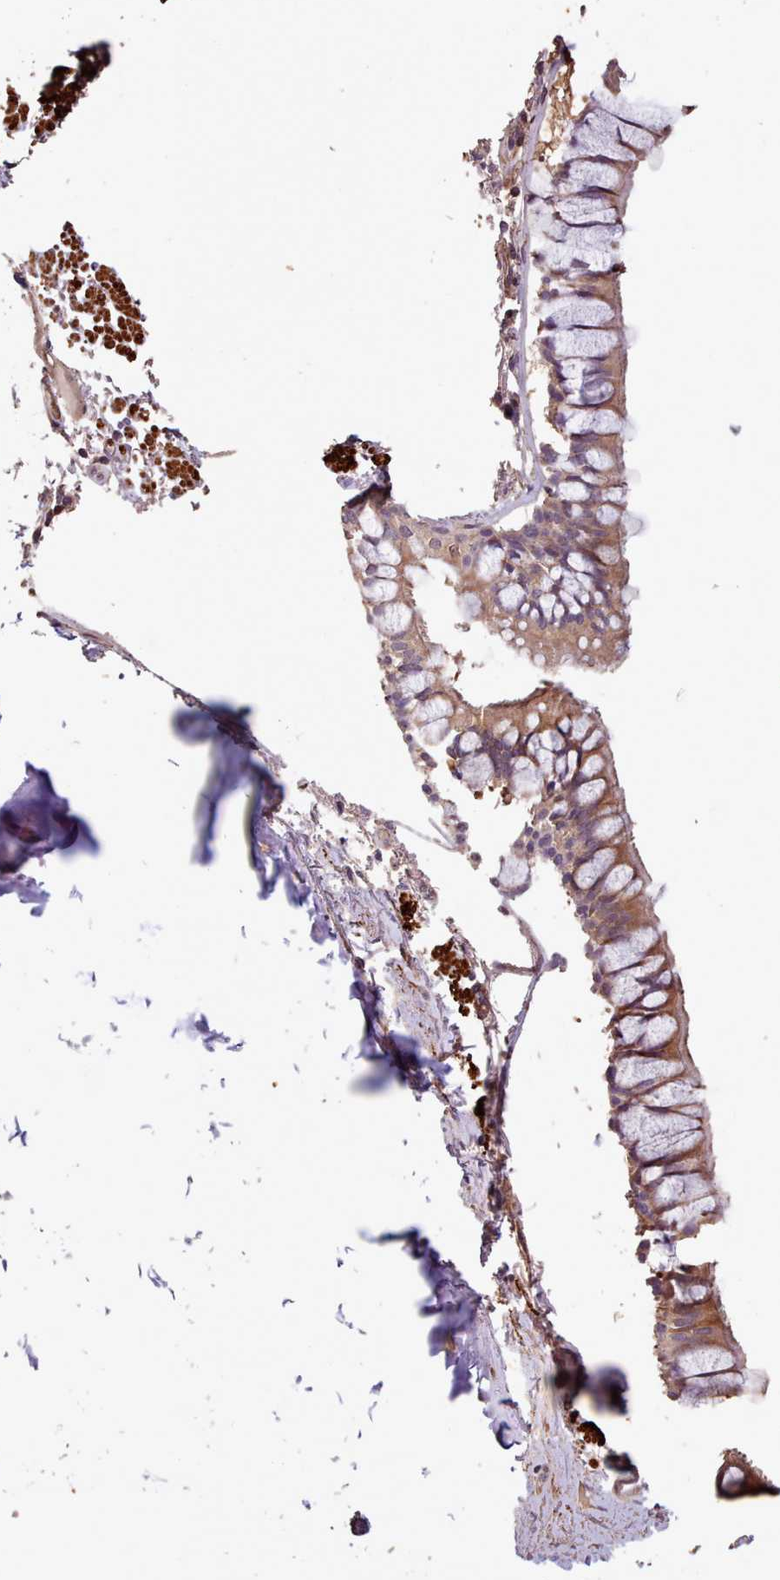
{"staining": {"intensity": "moderate", "quantity": ">75%", "location": "cytoplasmic/membranous"}, "tissue": "bronchus", "cell_type": "Respiratory epithelial cells", "image_type": "normal", "snomed": [{"axis": "morphology", "description": "Normal tissue, NOS"}, {"axis": "topography", "description": "Bronchus"}], "caption": "Benign bronchus displays moderate cytoplasmic/membranous staining in approximately >75% of respiratory epithelial cells, visualized by immunohistochemistry. (Stains: DAB in brown, nuclei in blue, Microscopy: brightfield microscopy at high magnification).", "gene": "NLRC4", "patient": {"sex": "male", "age": 70}}